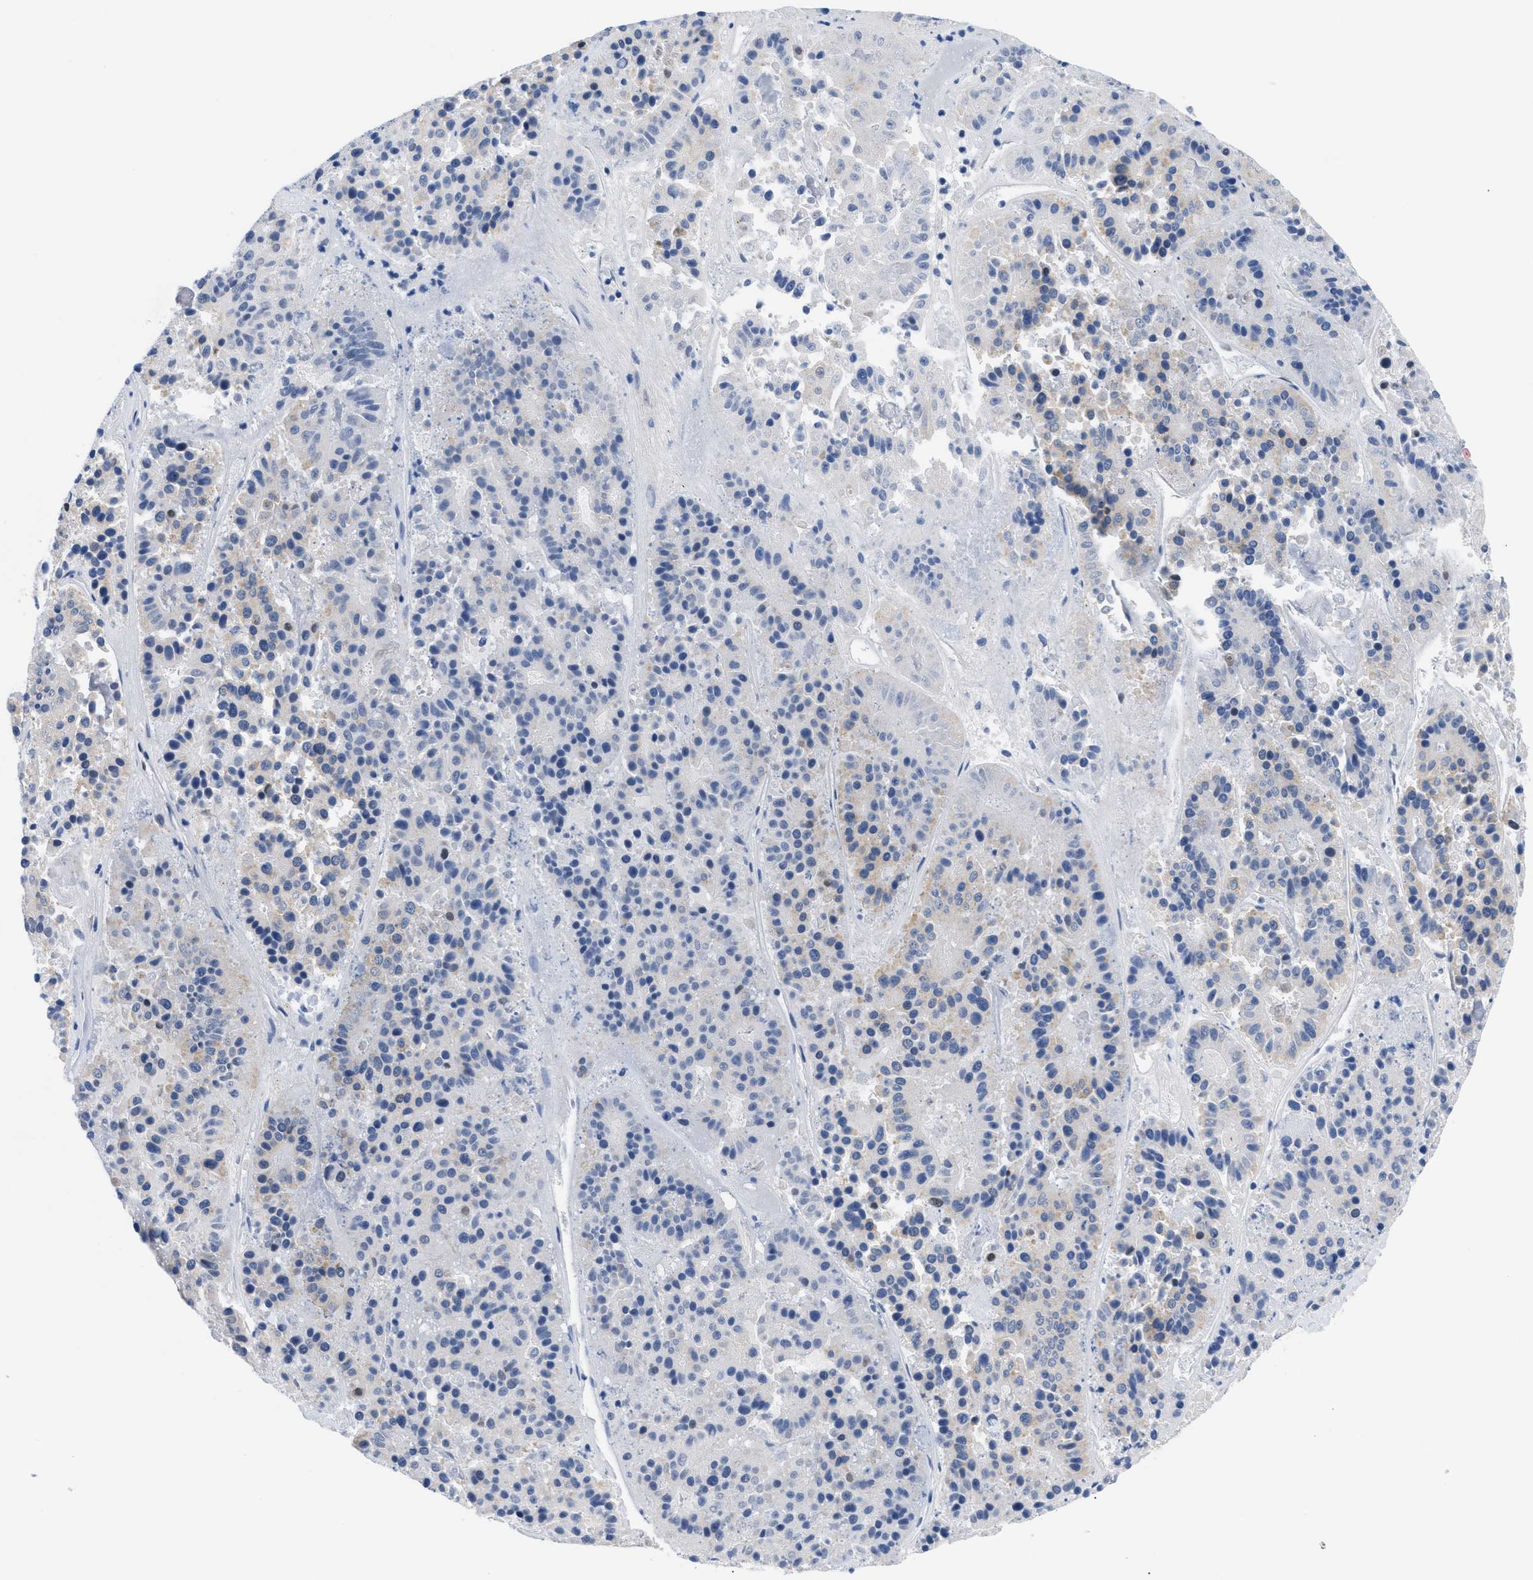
{"staining": {"intensity": "negative", "quantity": "none", "location": "none"}, "tissue": "pancreatic cancer", "cell_type": "Tumor cells", "image_type": "cancer", "snomed": [{"axis": "morphology", "description": "Adenocarcinoma, NOS"}, {"axis": "topography", "description": "Pancreas"}], "caption": "Immunohistochemical staining of human adenocarcinoma (pancreatic) shows no significant staining in tumor cells. The staining is performed using DAB (3,3'-diaminobenzidine) brown chromogen with nuclei counter-stained in using hematoxylin.", "gene": "PITHD1", "patient": {"sex": "male", "age": 50}}